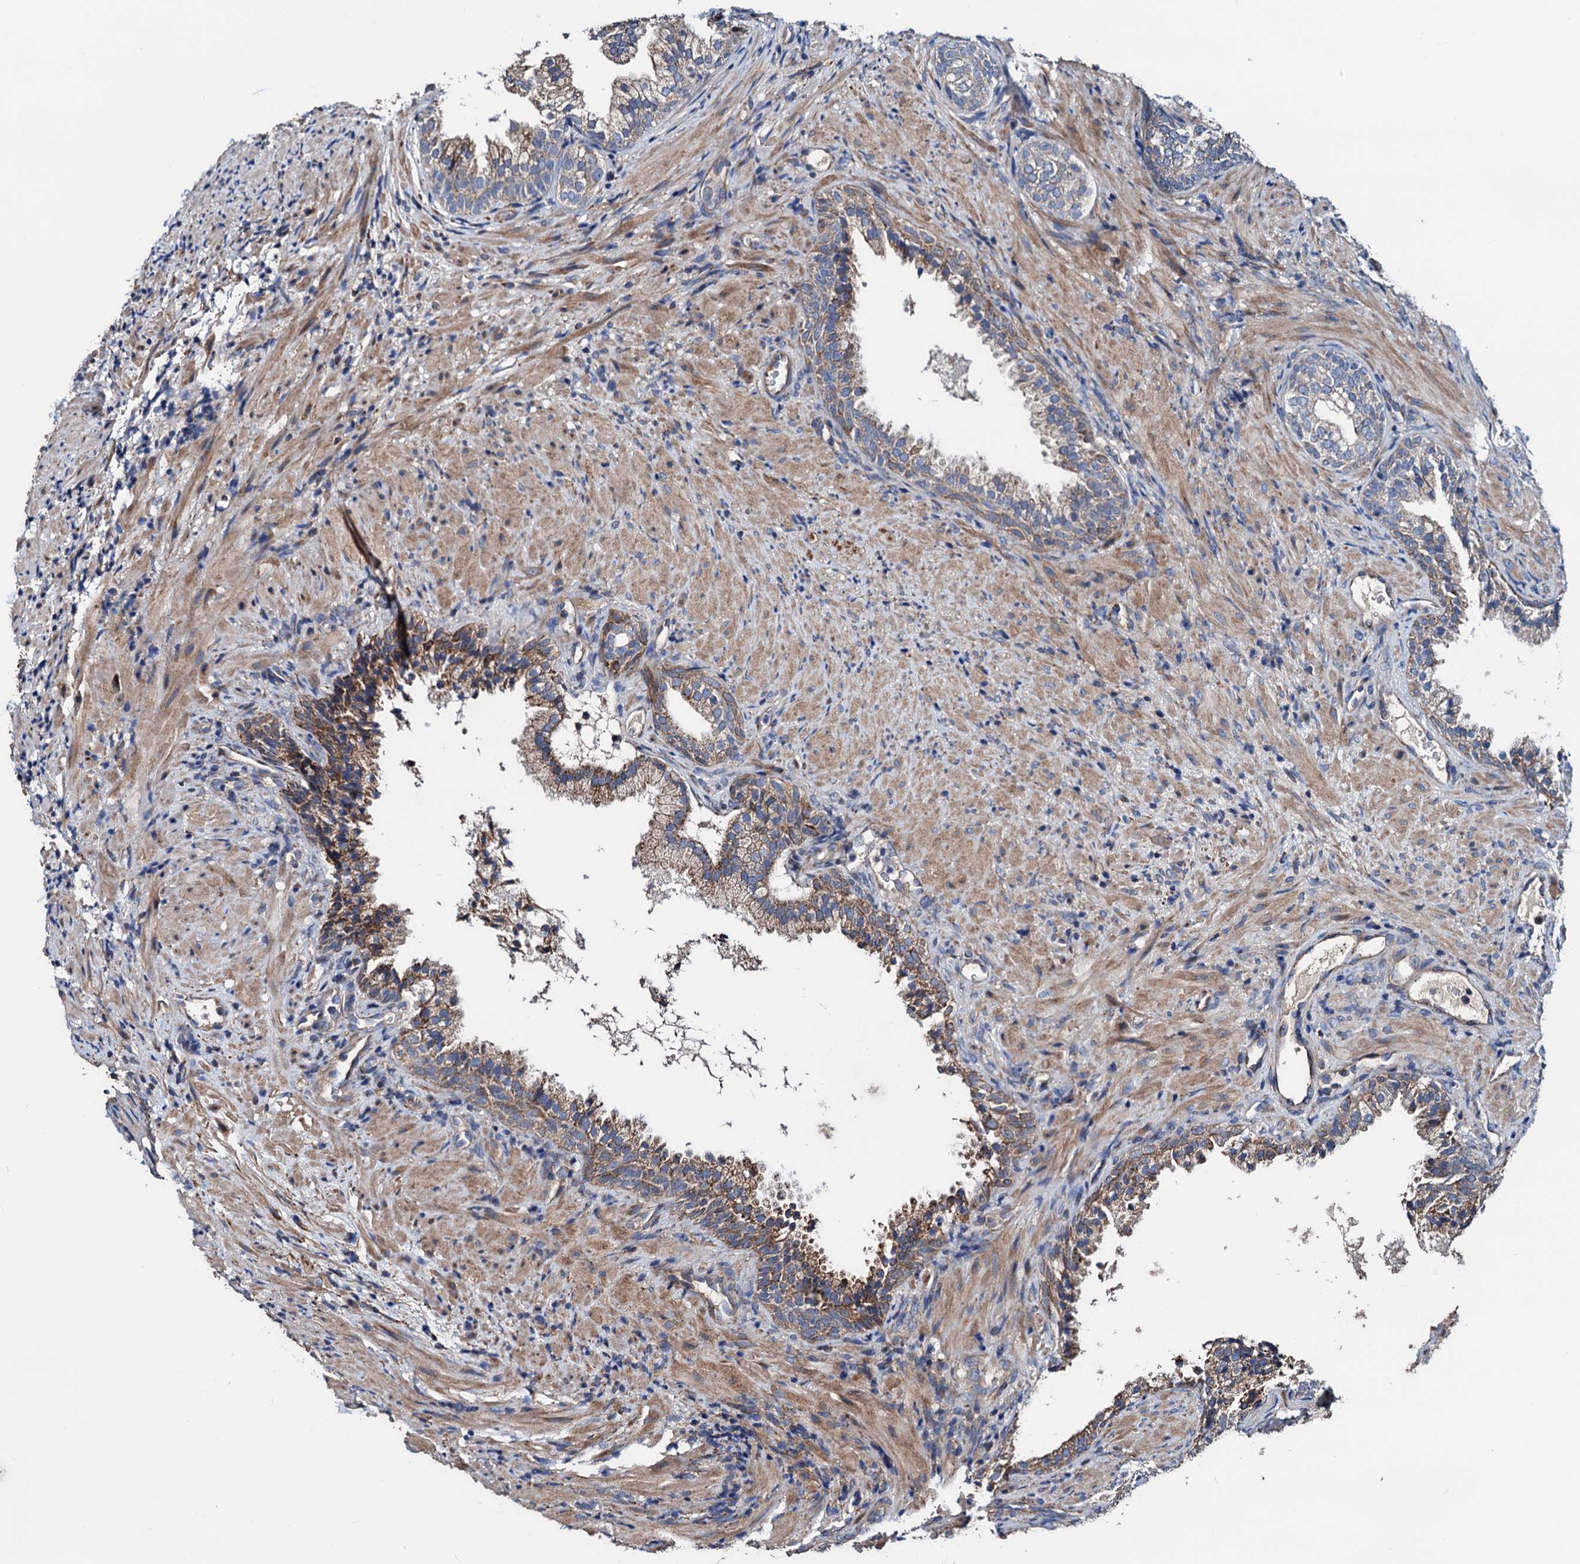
{"staining": {"intensity": "moderate", "quantity": "25%-75%", "location": "cytoplasmic/membranous"}, "tissue": "prostate", "cell_type": "Glandular cells", "image_type": "normal", "snomed": [{"axis": "morphology", "description": "Normal tissue, NOS"}, {"axis": "topography", "description": "Prostate"}], "caption": "This image reveals immunohistochemistry (IHC) staining of unremarkable human prostate, with medium moderate cytoplasmic/membranous expression in about 25%-75% of glandular cells.", "gene": "AKAP11", "patient": {"sex": "male", "age": 76}}